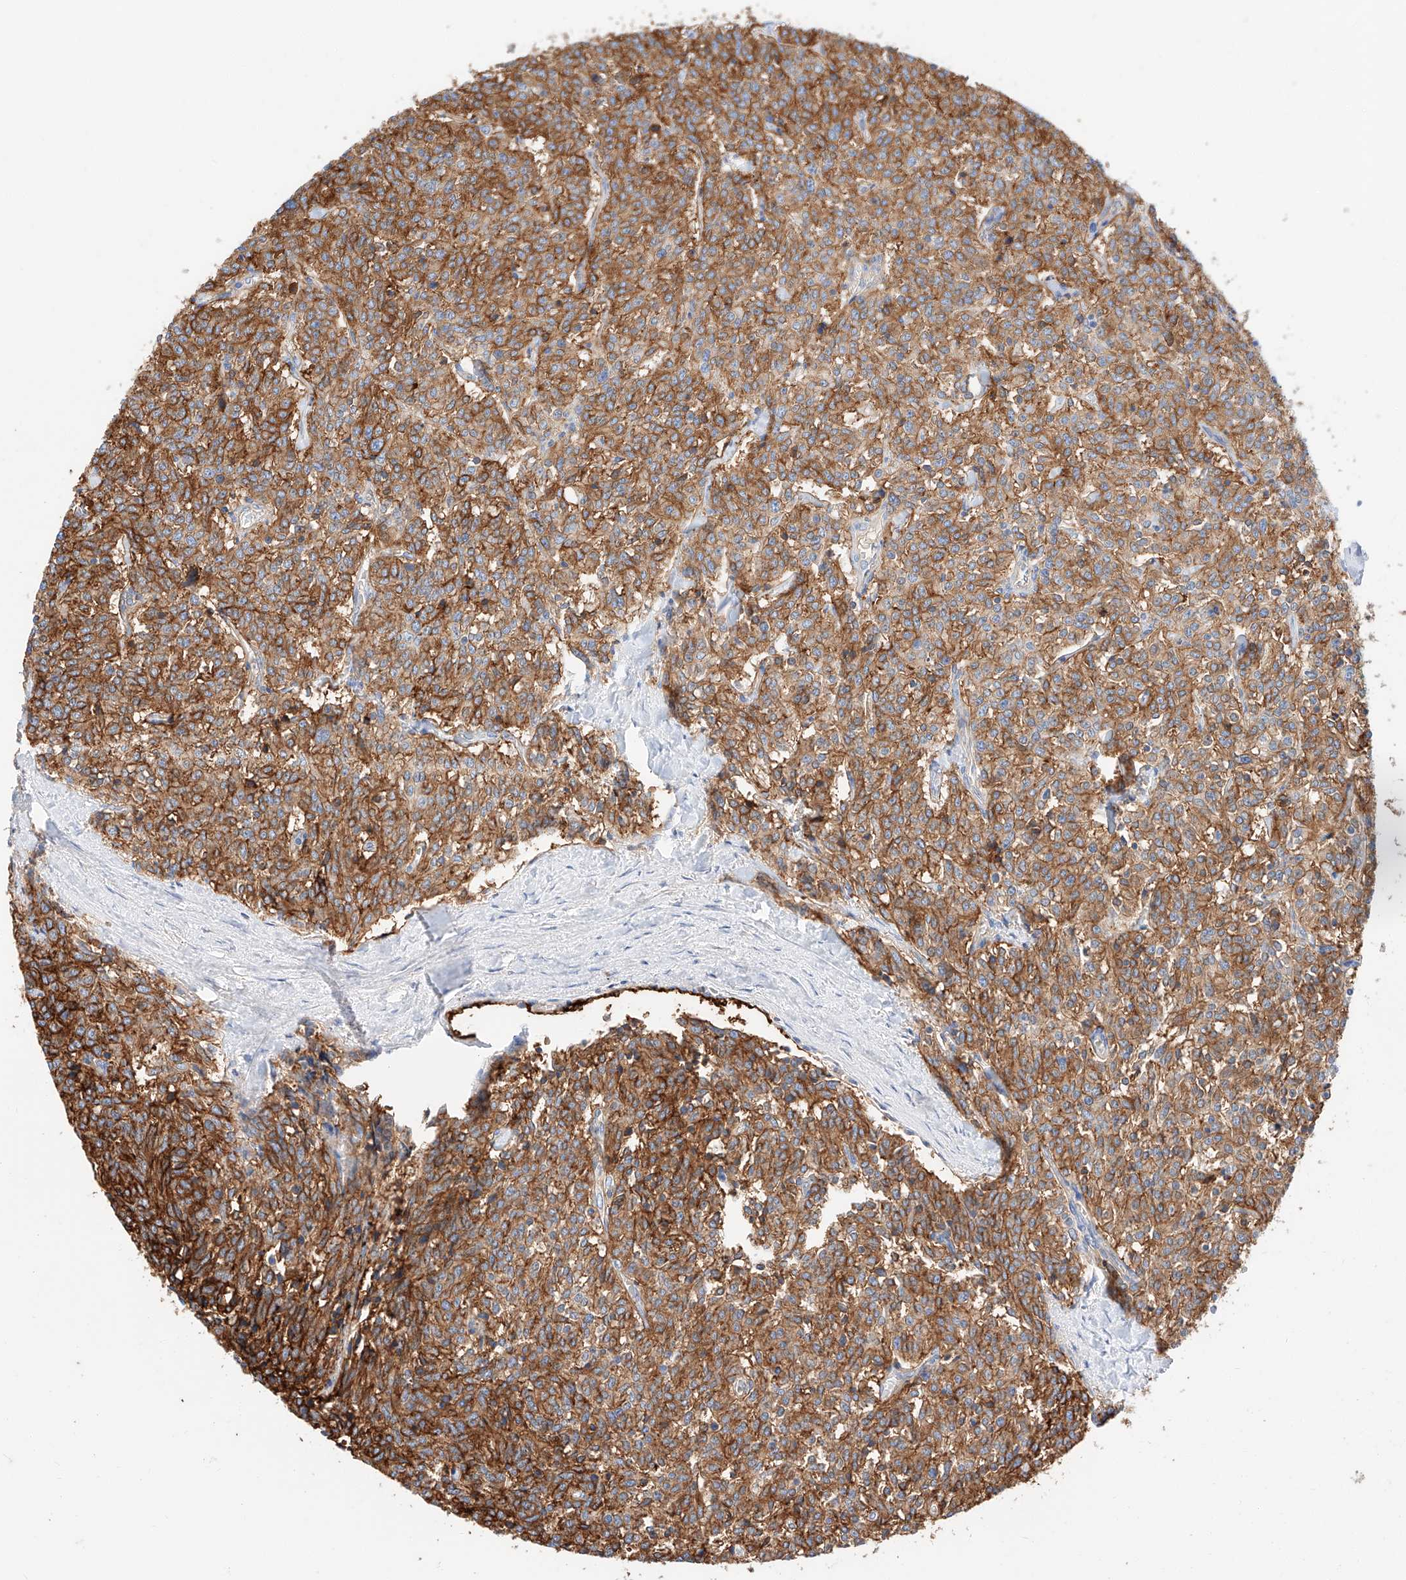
{"staining": {"intensity": "strong", "quantity": ">75%", "location": "cytoplasmic/membranous"}, "tissue": "carcinoid", "cell_type": "Tumor cells", "image_type": "cancer", "snomed": [{"axis": "morphology", "description": "Carcinoid, malignant, NOS"}, {"axis": "topography", "description": "Lung"}], "caption": "High-magnification brightfield microscopy of carcinoid (malignant) stained with DAB (brown) and counterstained with hematoxylin (blue). tumor cells exhibit strong cytoplasmic/membranous staining is present in approximately>75% of cells.", "gene": "HAUS4", "patient": {"sex": "female", "age": 46}}